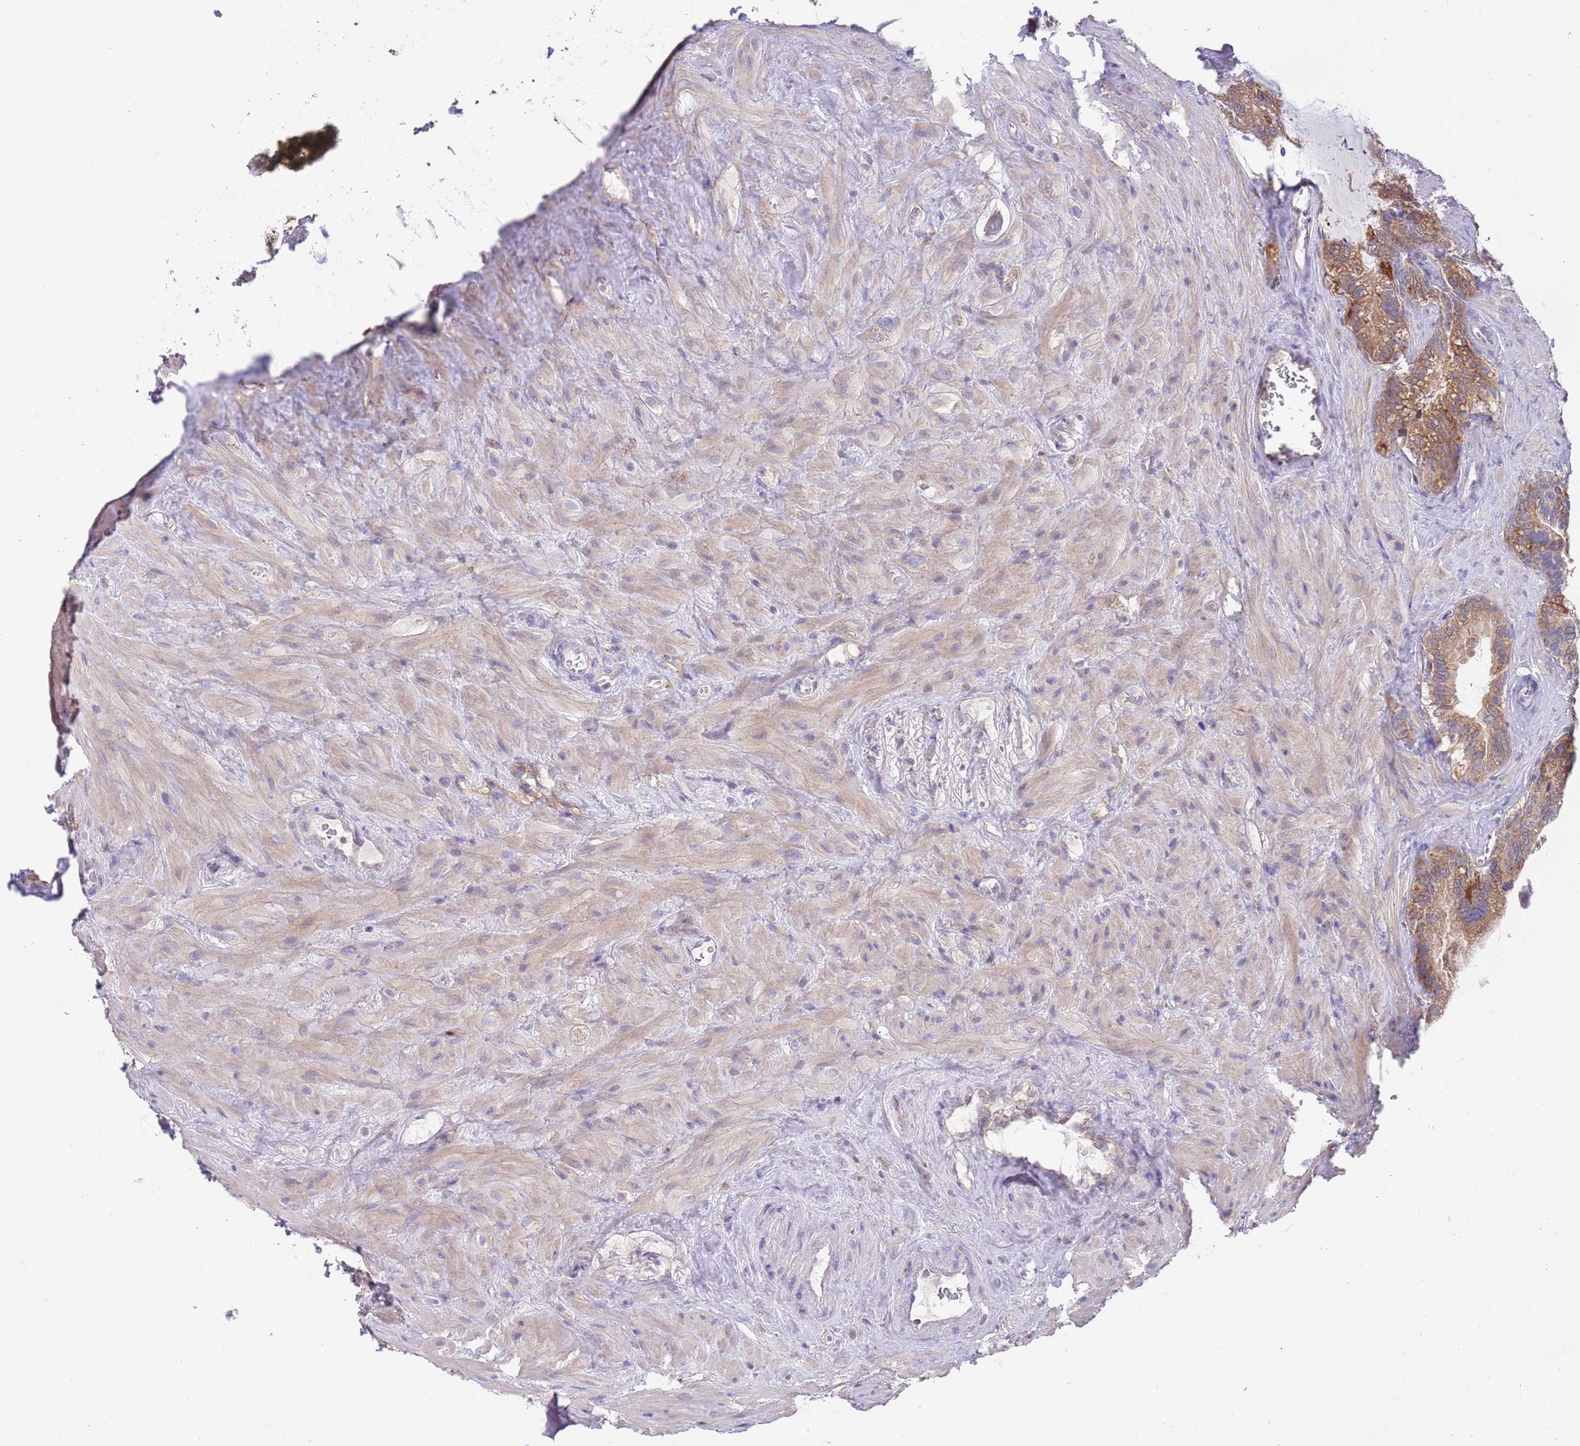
{"staining": {"intensity": "moderate", "quantity": ">75%", "location": "cytoplasmic/membranous"}, "tissue": "seminal vesicle", "cell_type": "Glandular cells", "image_type": "normal", "snomed": [{"axis": "morphology", "description": "Normal tissue, NOS"}, {"axis": "topography", "description": "Prostate"}, {"axis": "topography", "description": "Seminal veicle"}], "caption": "An IHC micrograph of normal tissue is shown. Protein staining in brown shows moderate cytoplasmic/membranous positivity in seminal vesicle within glandular cells.", "gene": "DDT", "patient": {"sex": "male", "age": 58}}